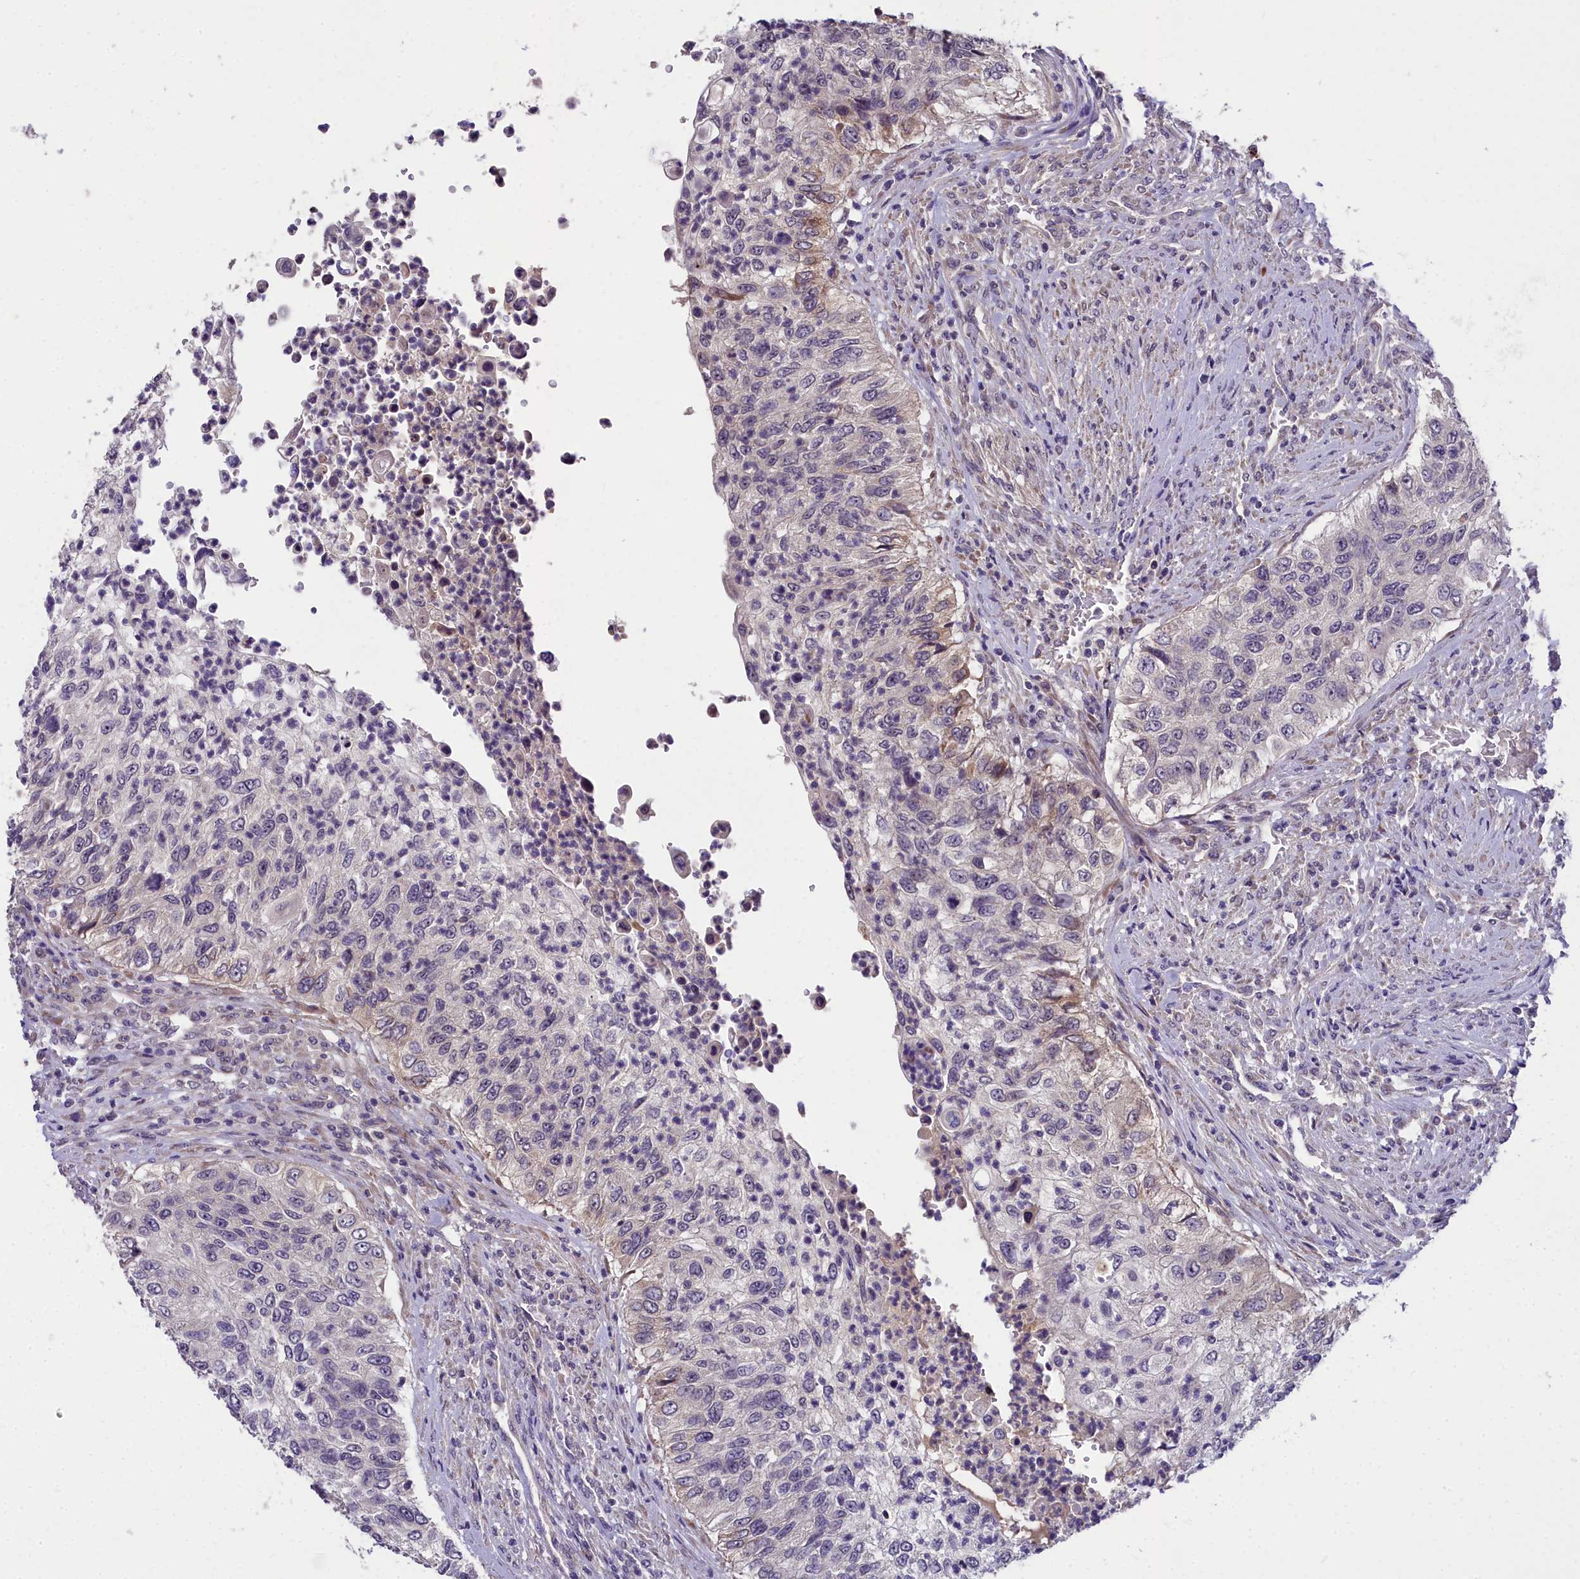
{"staining": {"intensity": "moderate", "quantity": "<25%", "location": "cytoplasmic/membranous"}, "tissue": "urothelial cancer", "cell_type": "Tumor cells", "image_type": "cancer", "snomed": [{"axis": "morphology", "description": "Urothelial carcinoma, High grade"}, {"axis": "topography", "description": "Urinary bladder"}], "caption": "A photomicrograph of human urothelial carcinoma (high-grade) stained for a protein demonstrates moderate cytoplasmic/membranous brown staining in tumor cells. The staining was performed using DAB to visualize the protein expression in brown, while the nuclei were stained in blue with hematoxylin (Magnification: 20x).", "gene": "ZNF333", "patient": {"sex": "female", "age": 60}}